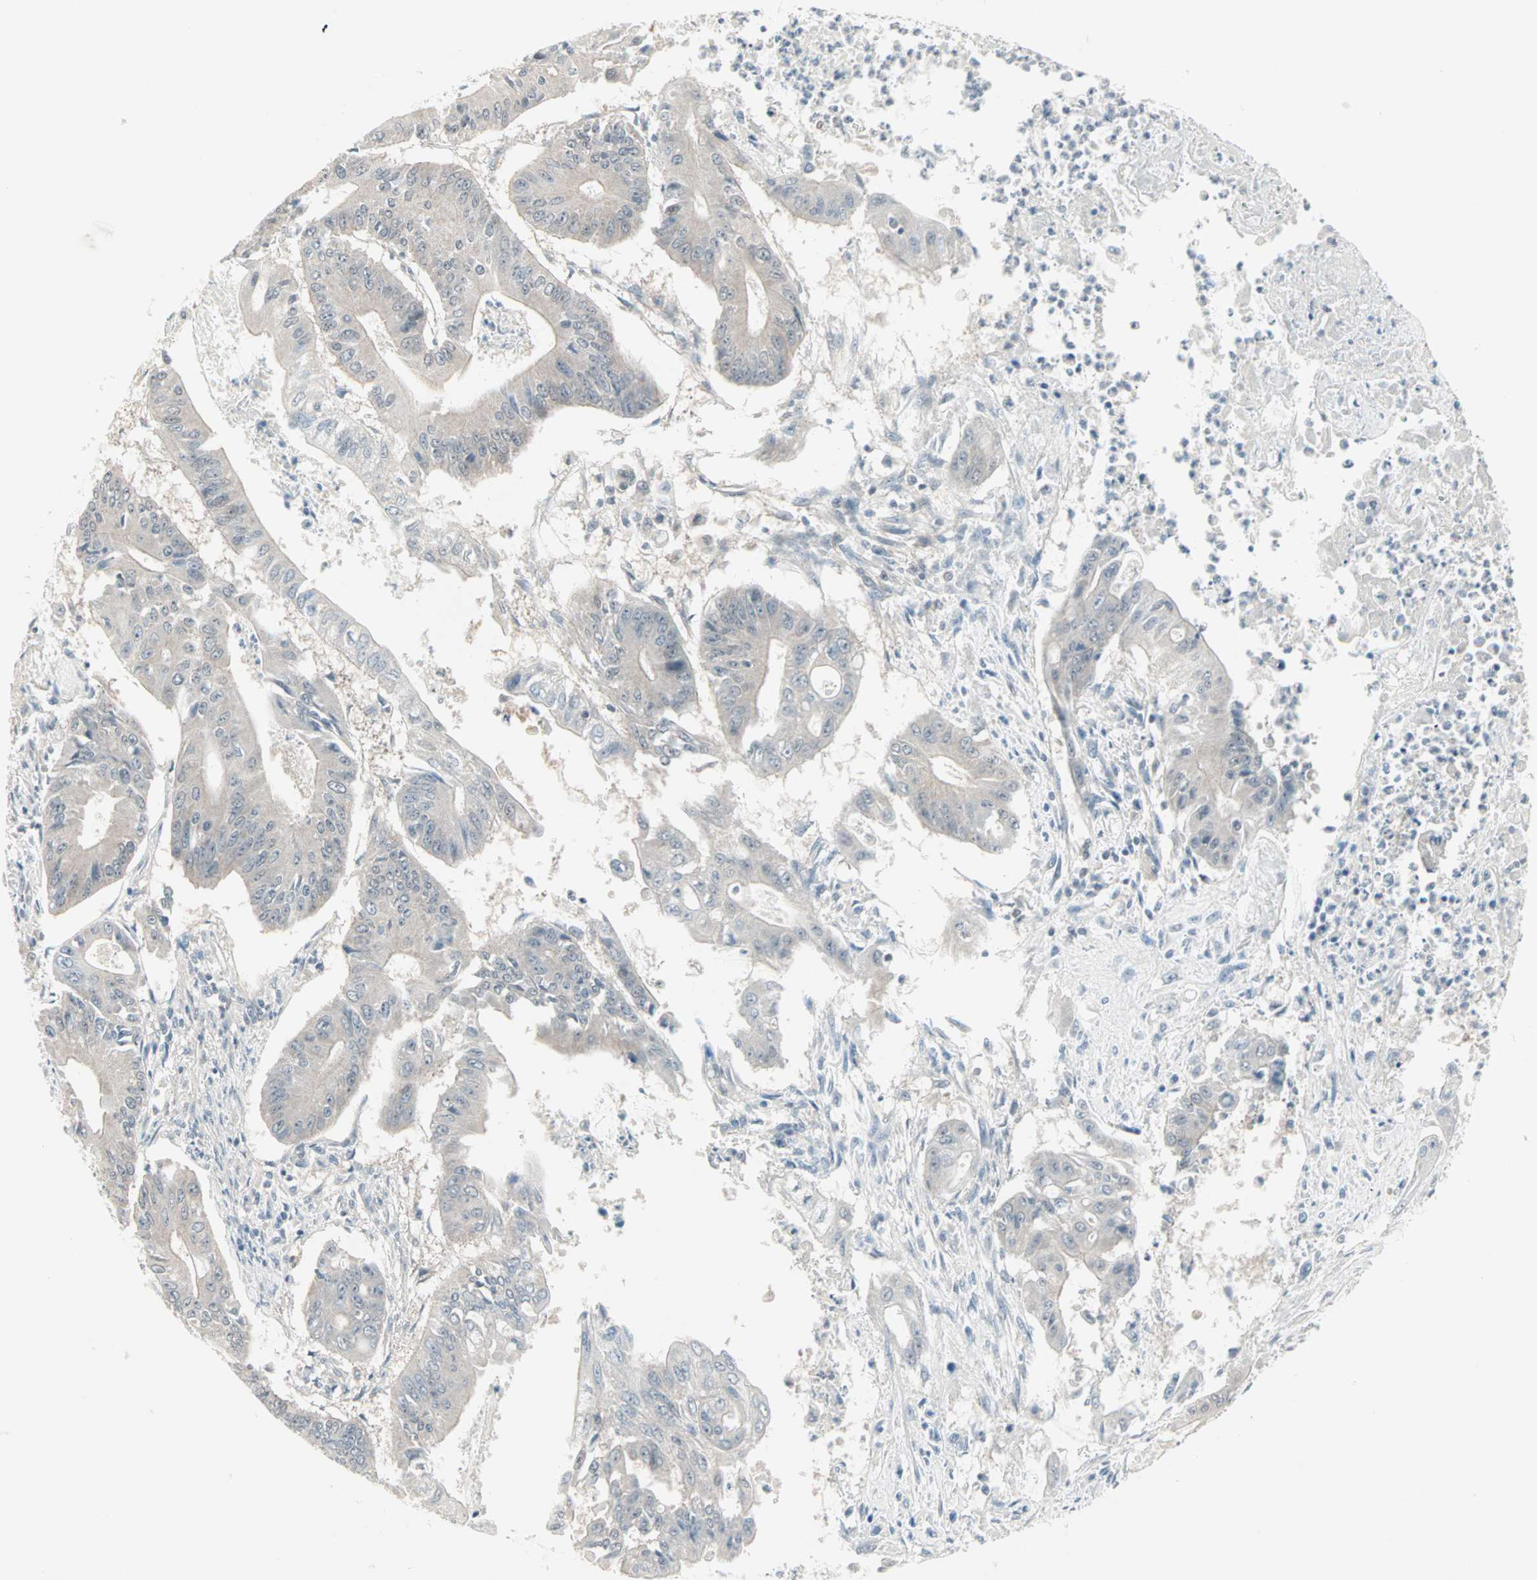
{"staining": {"intensity": "weak", "quantity": "25%-75%", "location": "cytoplasmic/membranous"}, "tissue": "pancreatic cancer", "cell_type": "Tumor cells", "image_type": "cancer", "snomed": [{"axis": "morphology", "description": "Normal tissue, NOS"}, {"axis": "topography", "description": "Lymph node"}], "caption": "Immunohistochemistry micrograph of pancreatic cancer stained for a protein (brown), which displays low levels of weak cytoplasmic/membranous staining in approximately 25%-75% of tumor cells.", "gene": "PTPA", "patient": {"sex": "male", "age": 62}}